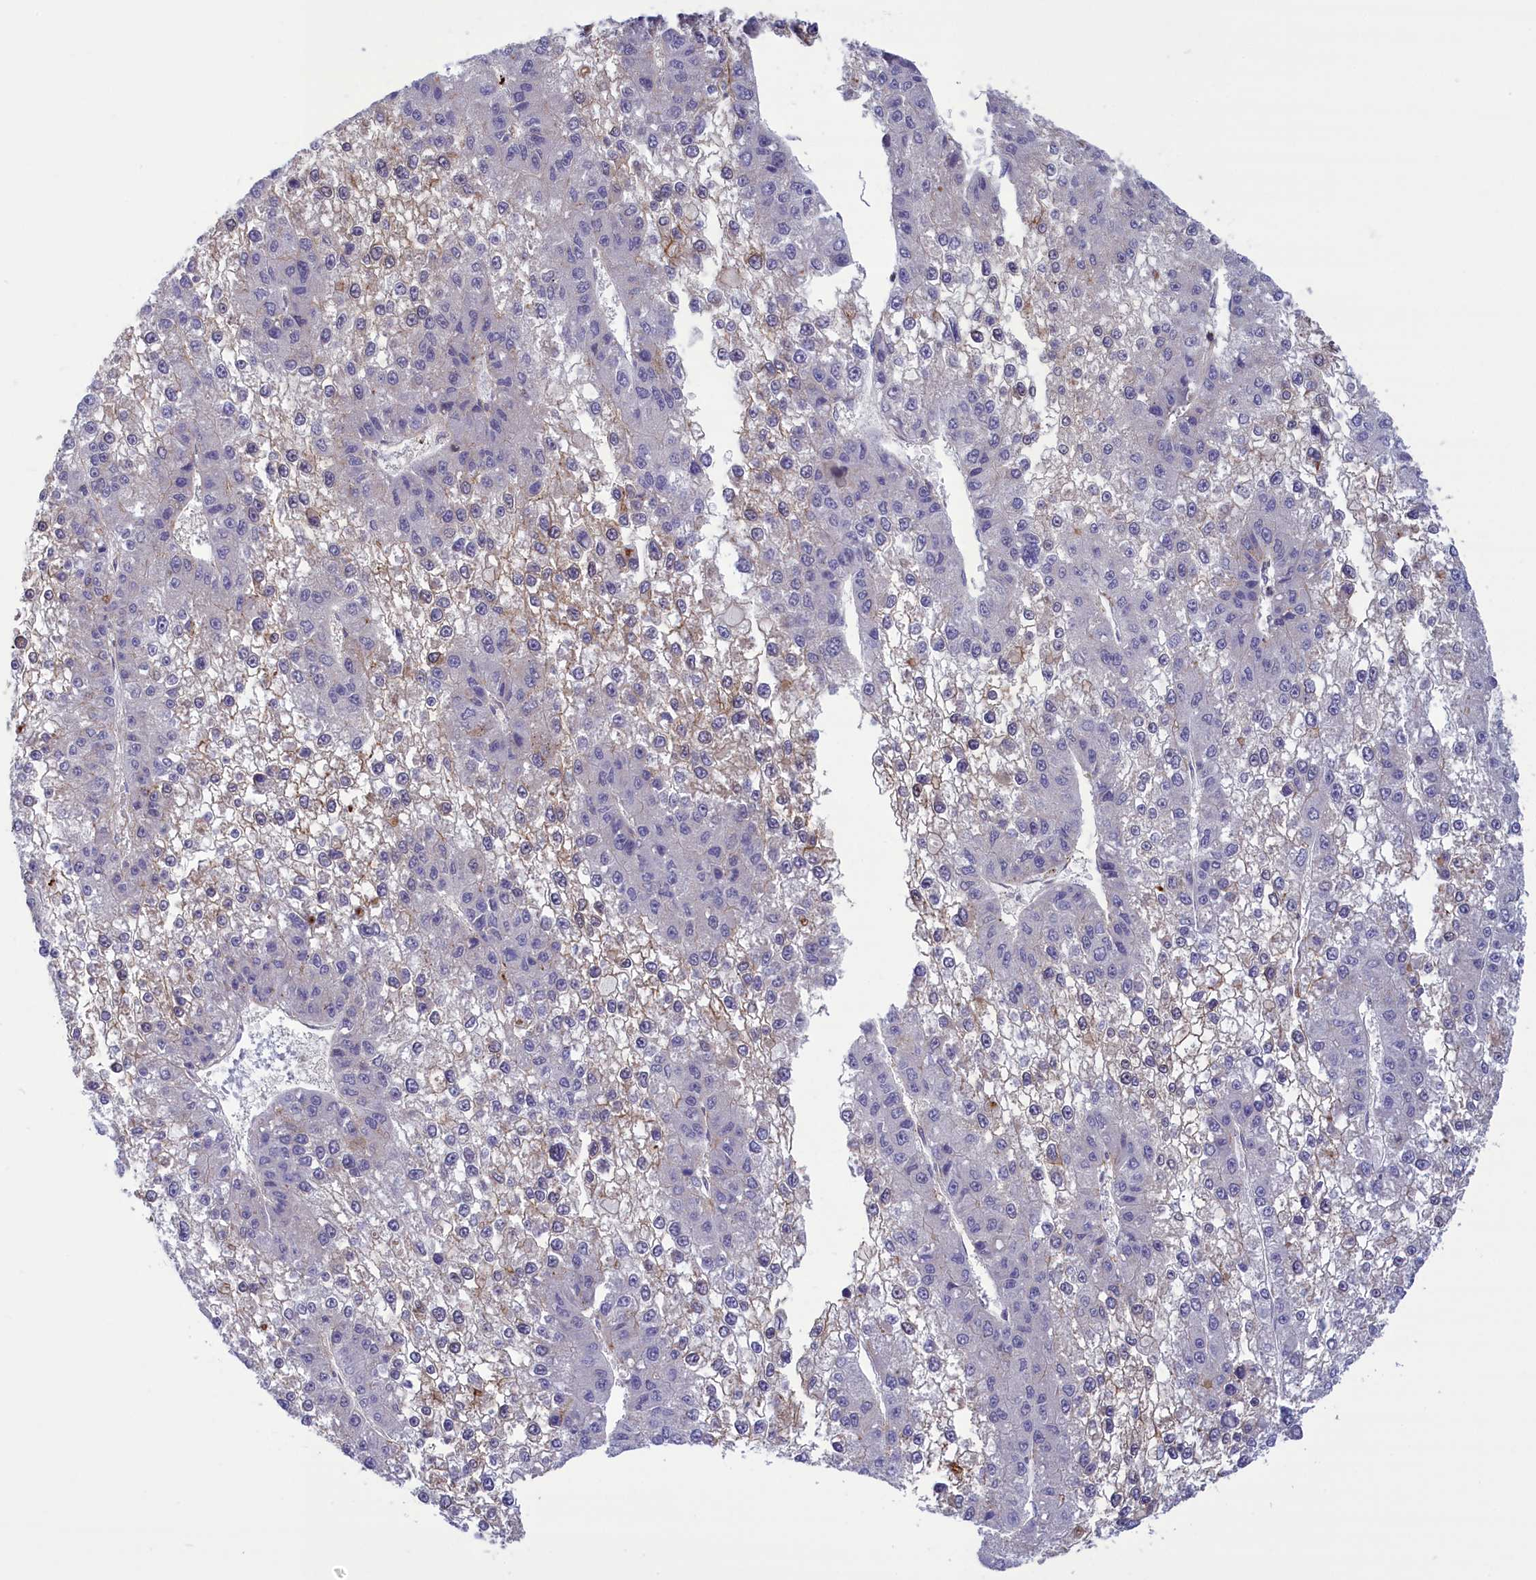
{"staining": {"intensity": "negative", "quantity": "none", "location": "none"}, "tissue": "liver cancer", "cell_type": "Tumor cells", "image_type": "cancer", "snomed": [{"axis": "morphology", "description": "Carcinoma, Hepatocellular, NOS"}, {"axis": "topography", "description": "Liver"}], "caption": "Image shows no significant protein expression in tumor cells of hepatocellular carcinoma (liver). (DAB immunohistochemistry with hematoxylin counter stain).", "gene": "CORO2A", "patient": {"sex": "female", "age": 73}}